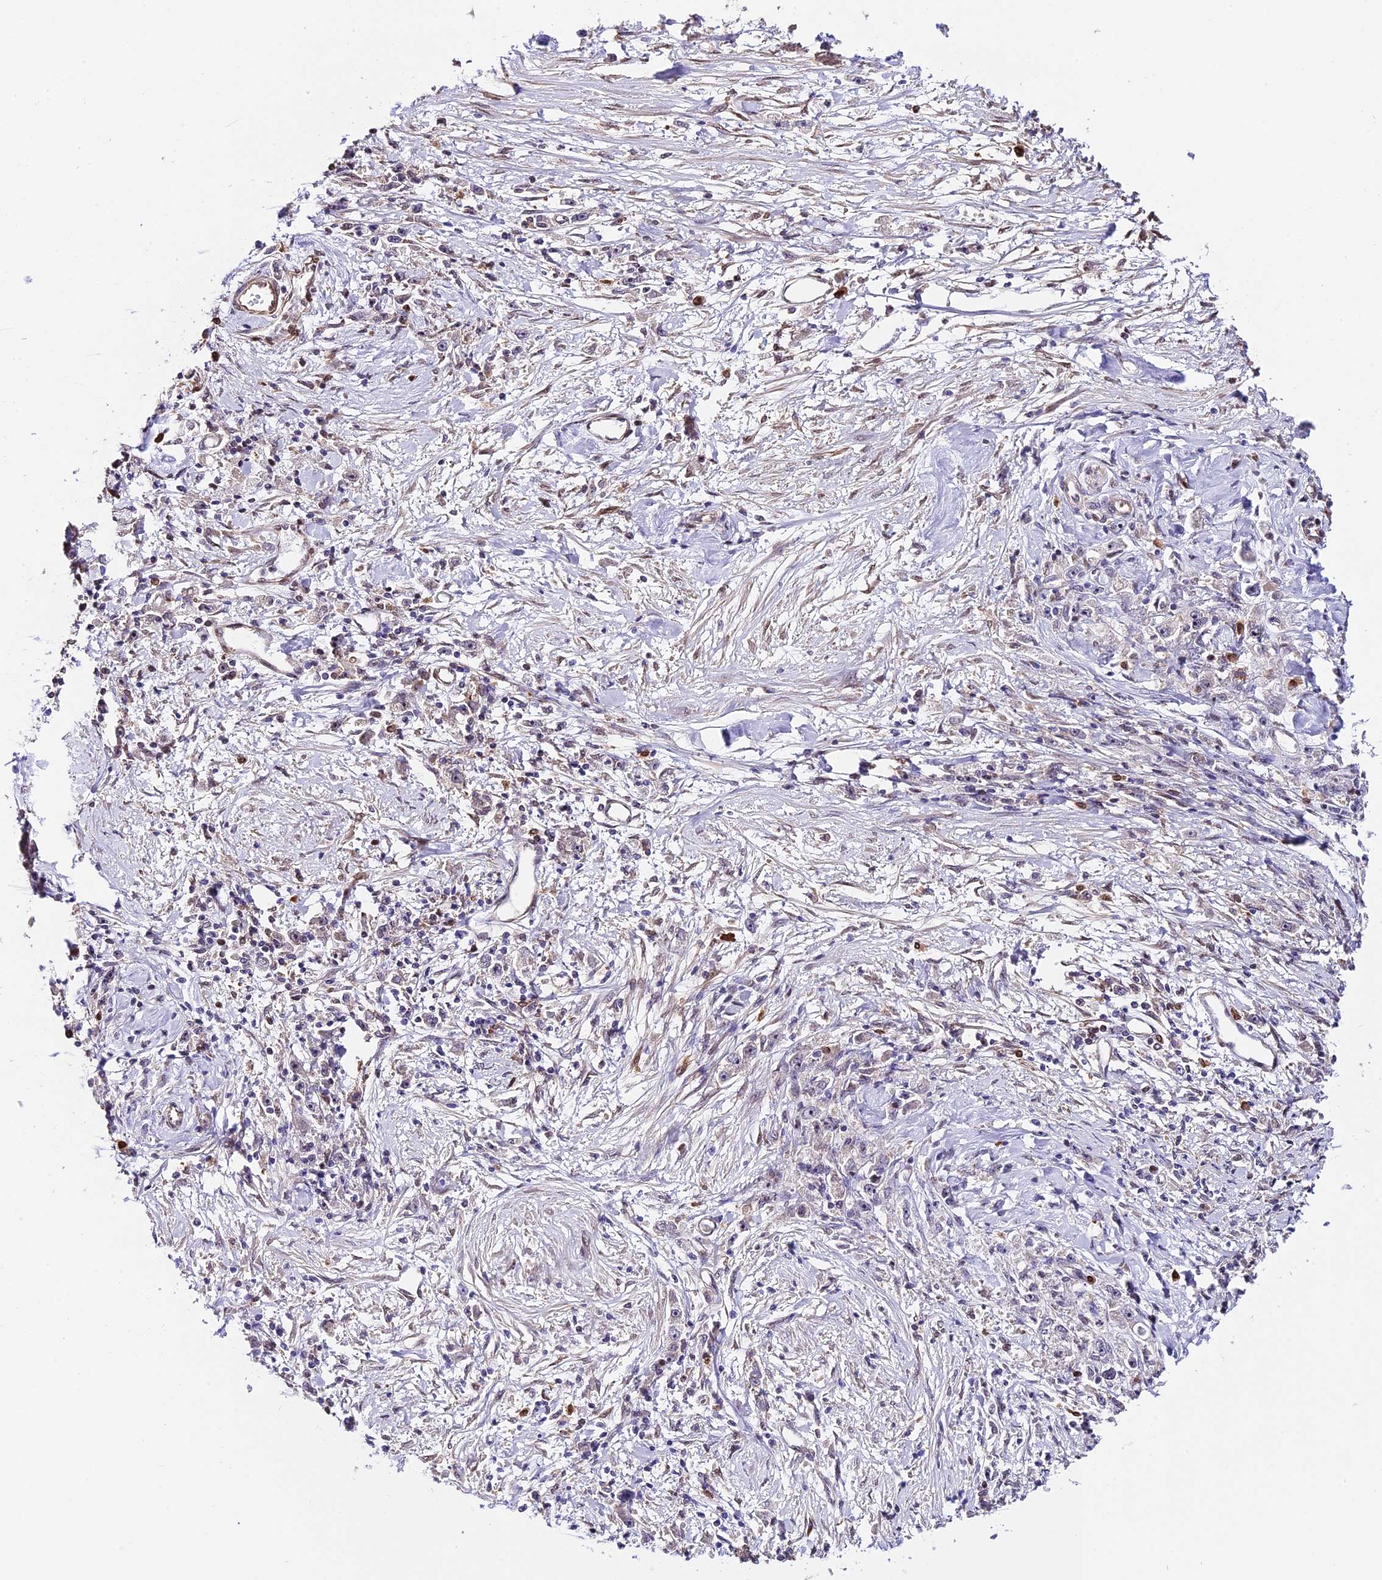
{"staining": {"intensity": "negative", "quantity": "none", "location": "none"}, "tissue": "stomach cancer", "cell_type": "Tumor cells", "image_type": "cancer", "snomed": [{"axis": "morphology", "description": "Adenocarcinoma, NOS"}, {"axis": "topography", "description": "Stomach"}], "caption": "Stomach cancer was stained to show a protein in brown. There is no significant positivity in tumor cells.", "gene": "HERPUD1", "patient": {"sex": "female", "age": 59}}